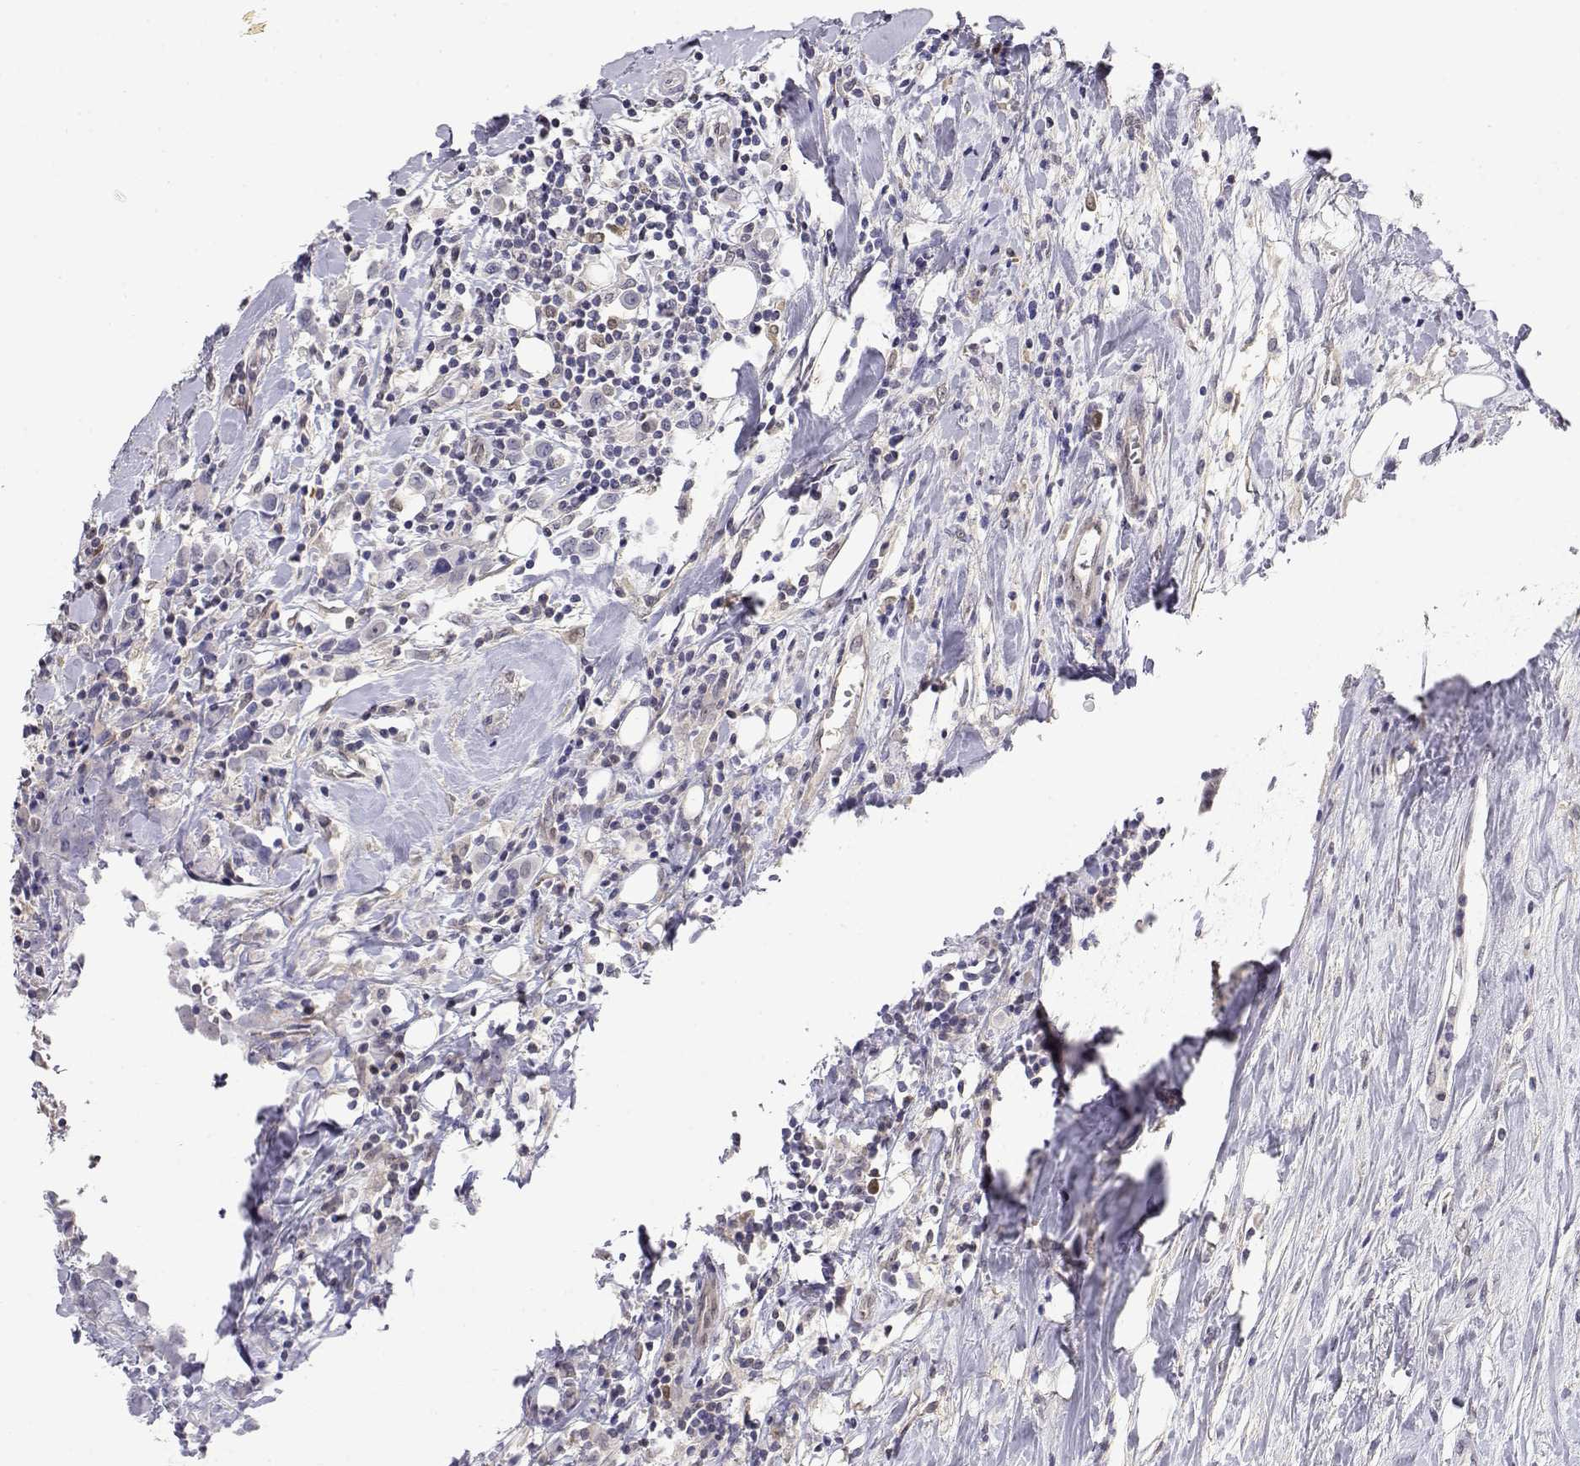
{"staining": {"intensity": "negative", "quantity": "none", "location": "none"}, "tissue": "breast cancer", "cell_type": "Tumor cells", "image_type": "cancer", "snomed": [{"axis": "morphology", "description": "Duct carcinoma"}, {"axis": "topography", "description": "Breast"}], "caption": "Tumor cells are negative for protein expression in human breast cancer.", "gene": "ADA", "patient": {"sex": "female", "age": 61}}